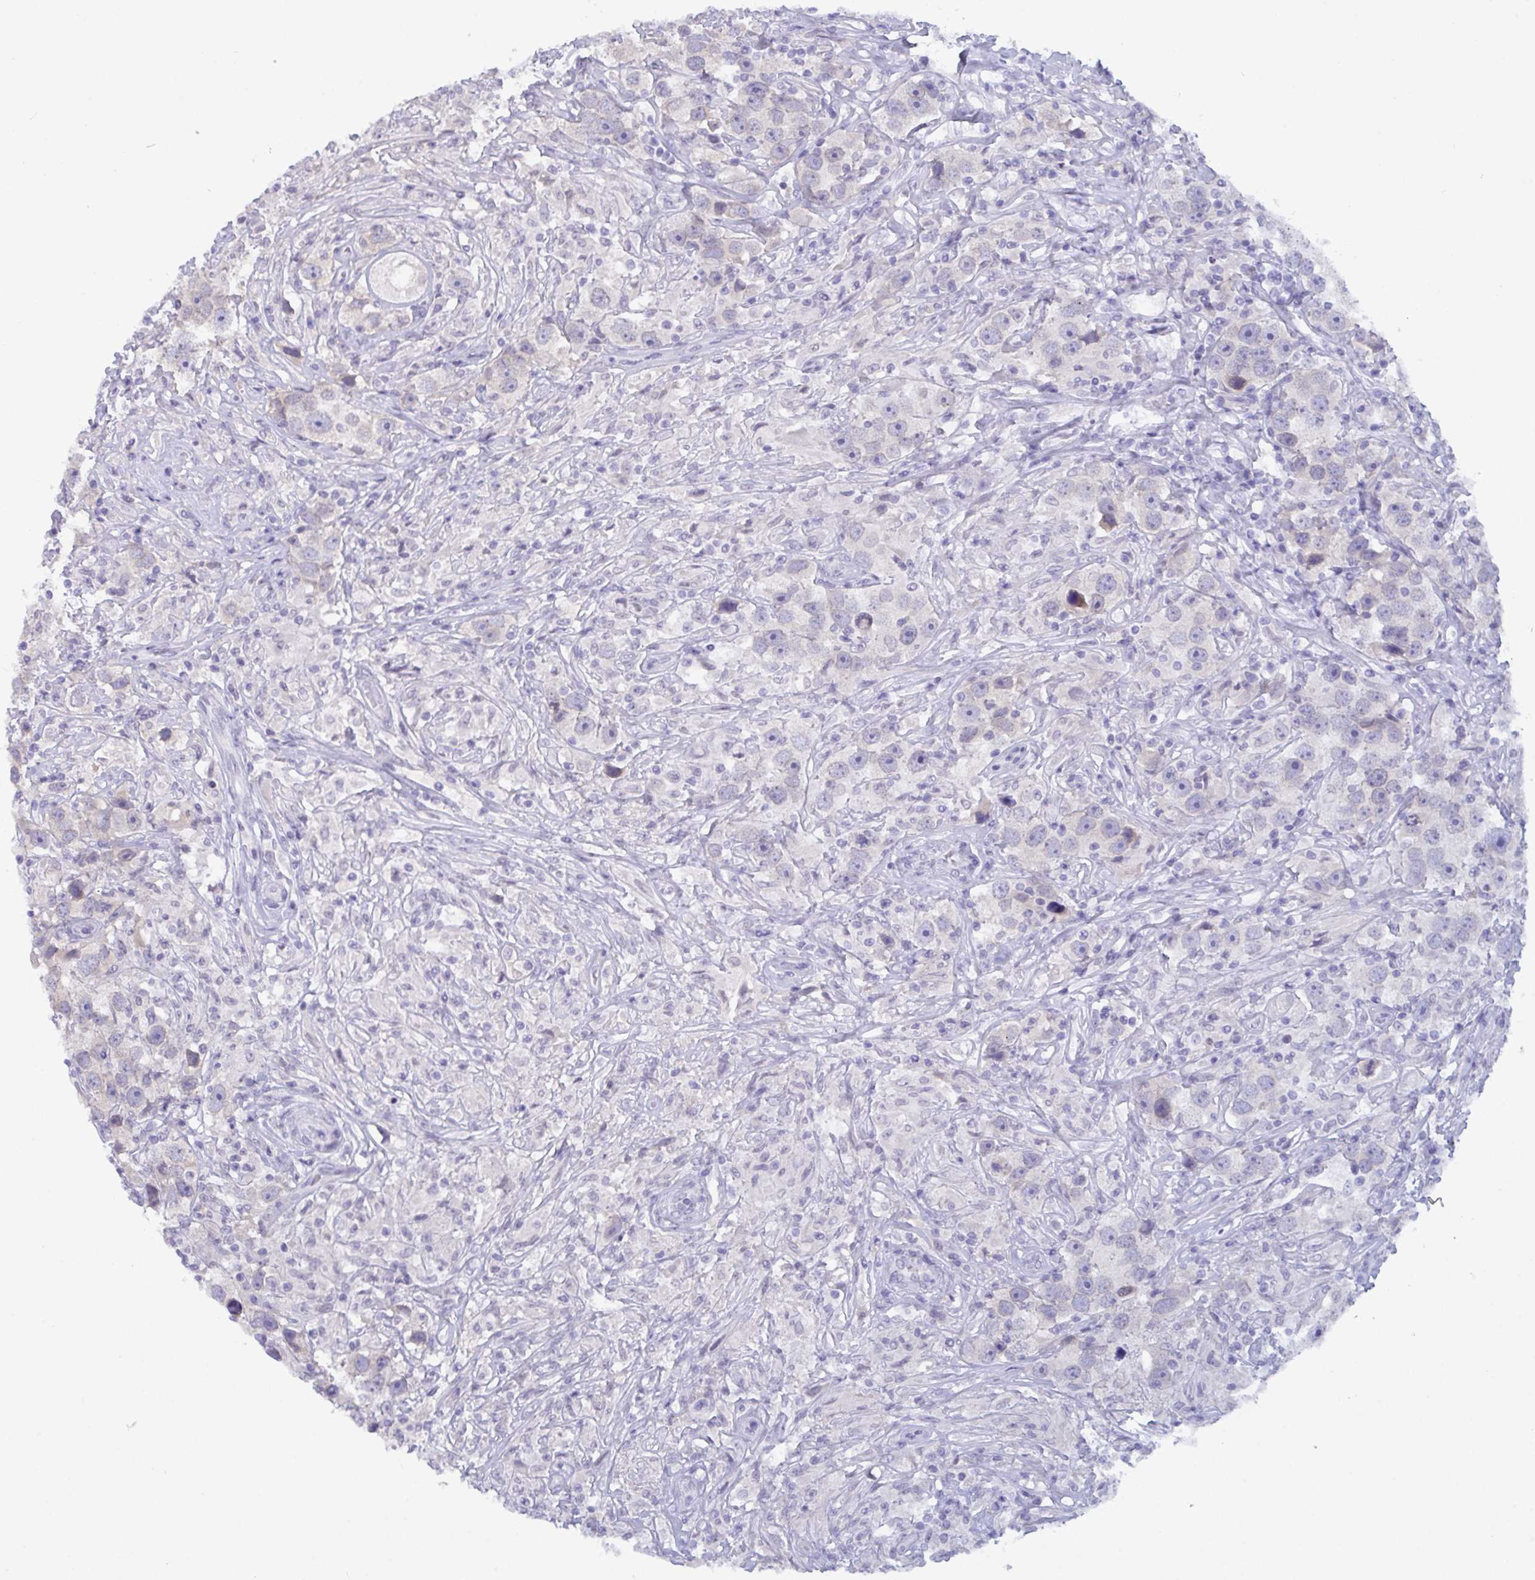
{"staining": {"intensity": "negative", "quantity": "none", "location": "none"}, "tissue": "testis cancer", "cell_type": "Tumor cells", "image_type": "cancer", "snomed": [{"axis": "morphology", "description": "Seminoma, NOS"}, {"axis": "topography", "description": "Testis"}], "caption": "IHC histopathology image of testis seminoma stained for a protein (brown), which shows no staining in tumor cells.", "gene": "SERPINB13", "patient": {"sex": "male", "age": 49}}